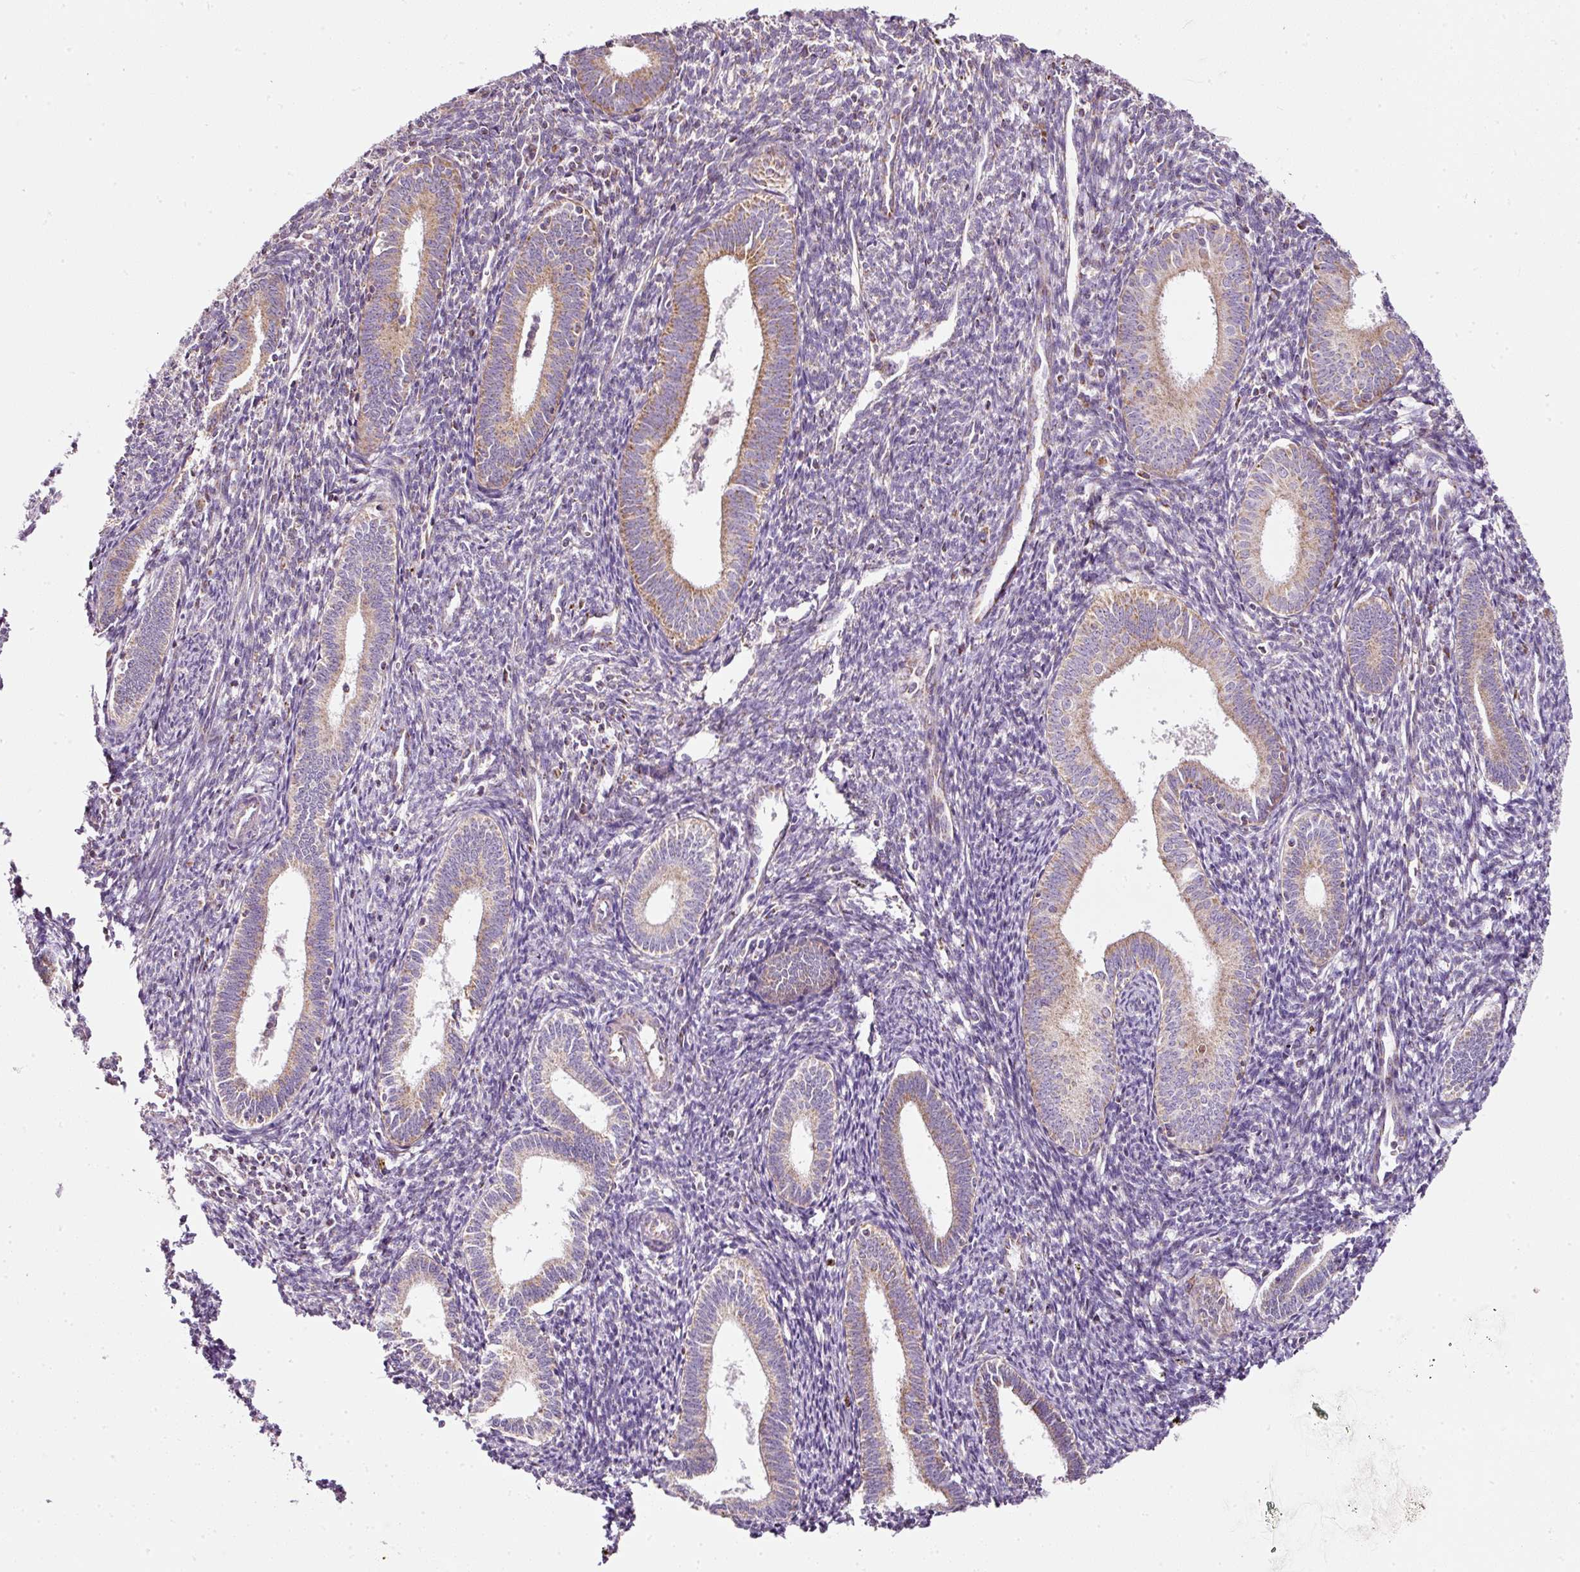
{"staining": {"intensity": "moderate", "quantity": "<25%", "location": "cytoplasmic/membranous"}, "tissue": "endometrium", "cell_type": "Cells in endometrial stroma", "image_type": "normal", "snomed": [{"axis": "morphology", "description": "Normal tissue, NOS"}, {"axis": "topography", "description": "Endometrium"}], "caption": "Brown immunohistochemical staining in normal human endometrium exhibits moderate cytoplasmic/membranous positivity in about <25% of cells in endometrial stroma.", "gene": "SDHA", "patient": {"sex": "female", "age": 41}}